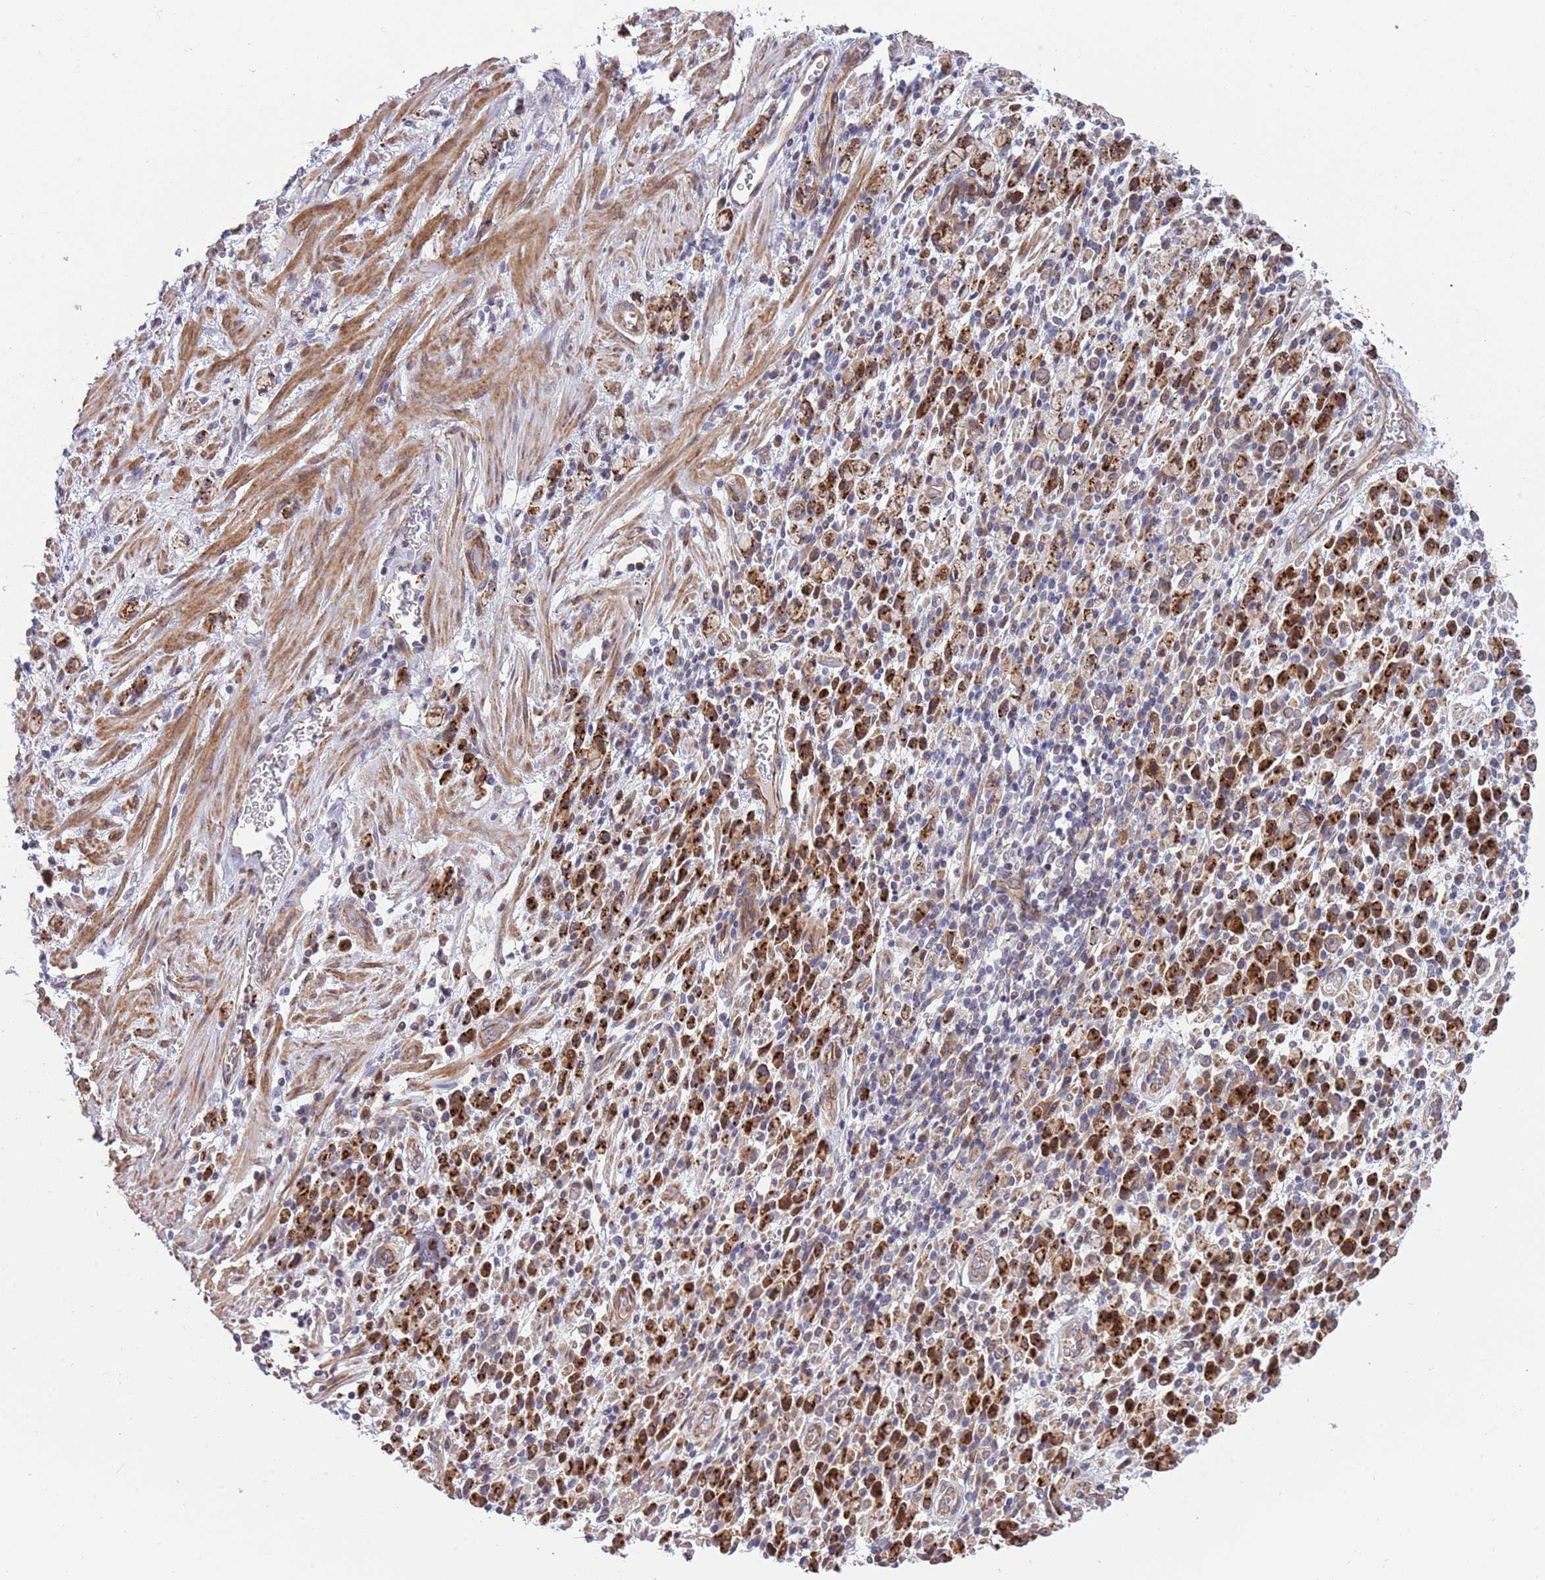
{"staining": {"intensity": "strong", "quantity": ">75%", "location": "cytoplasmic/membranous"}, "tissue": "stomach cancer", "cell_type": "Tumor cells", "image_type": "cancer", "snomed": [{"axis": "morphology", "description": "Adenocarcinoma, NOS"}, {"axis": "topography", "description": "Stomach"}], "caption": "Stomach cancer stained with a brown dye reveals strong cytoplasmic/membranous positive staining in about >75% of tumor cells.", "gene": "ITGB6", "patient": {"sex": "male", "age": 77}}